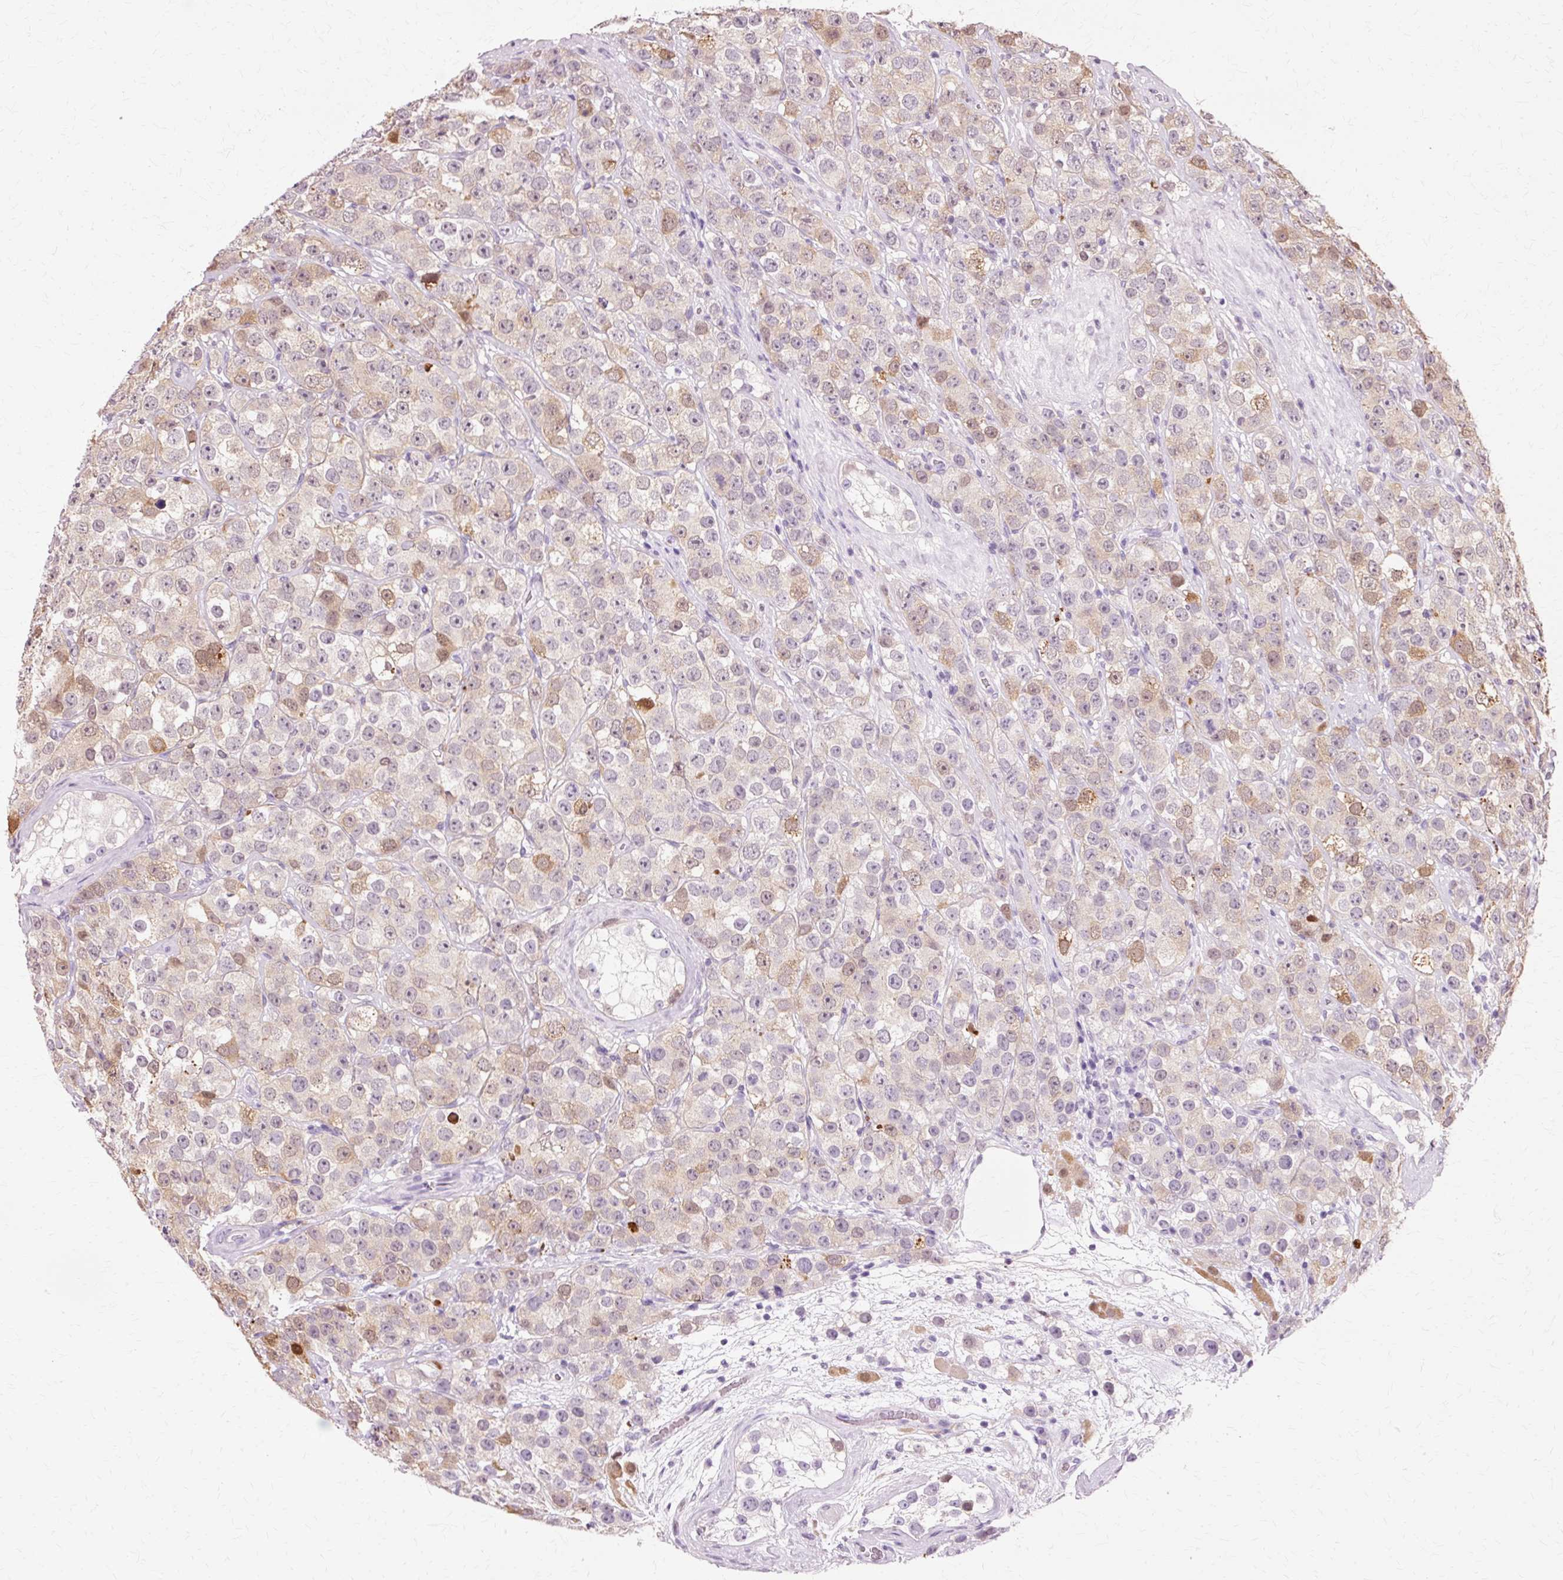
{"staining": {"intensity": "weak", "quantity": "25%-75%", "location": "cytoplasmic/membranous,nuclear"}, "tissue": "testis cancer", "cell_type": "Tumor cells", "image_type": "cancer", "snomed": [{"axis": "morphology", "description": "Seminoma, NOS"}, {"axis": "topography", "description": "Testis"}], "caption": "A low amount of weak cytoplasmic/membranous and nuclear positivity is seen in approximately 25%-75% of tumor cells in seminoma (testis) tissue. Nuclei are stained in blue.", "gene": "VN1R2", "patient": {"sex": "male", "age": 28}}